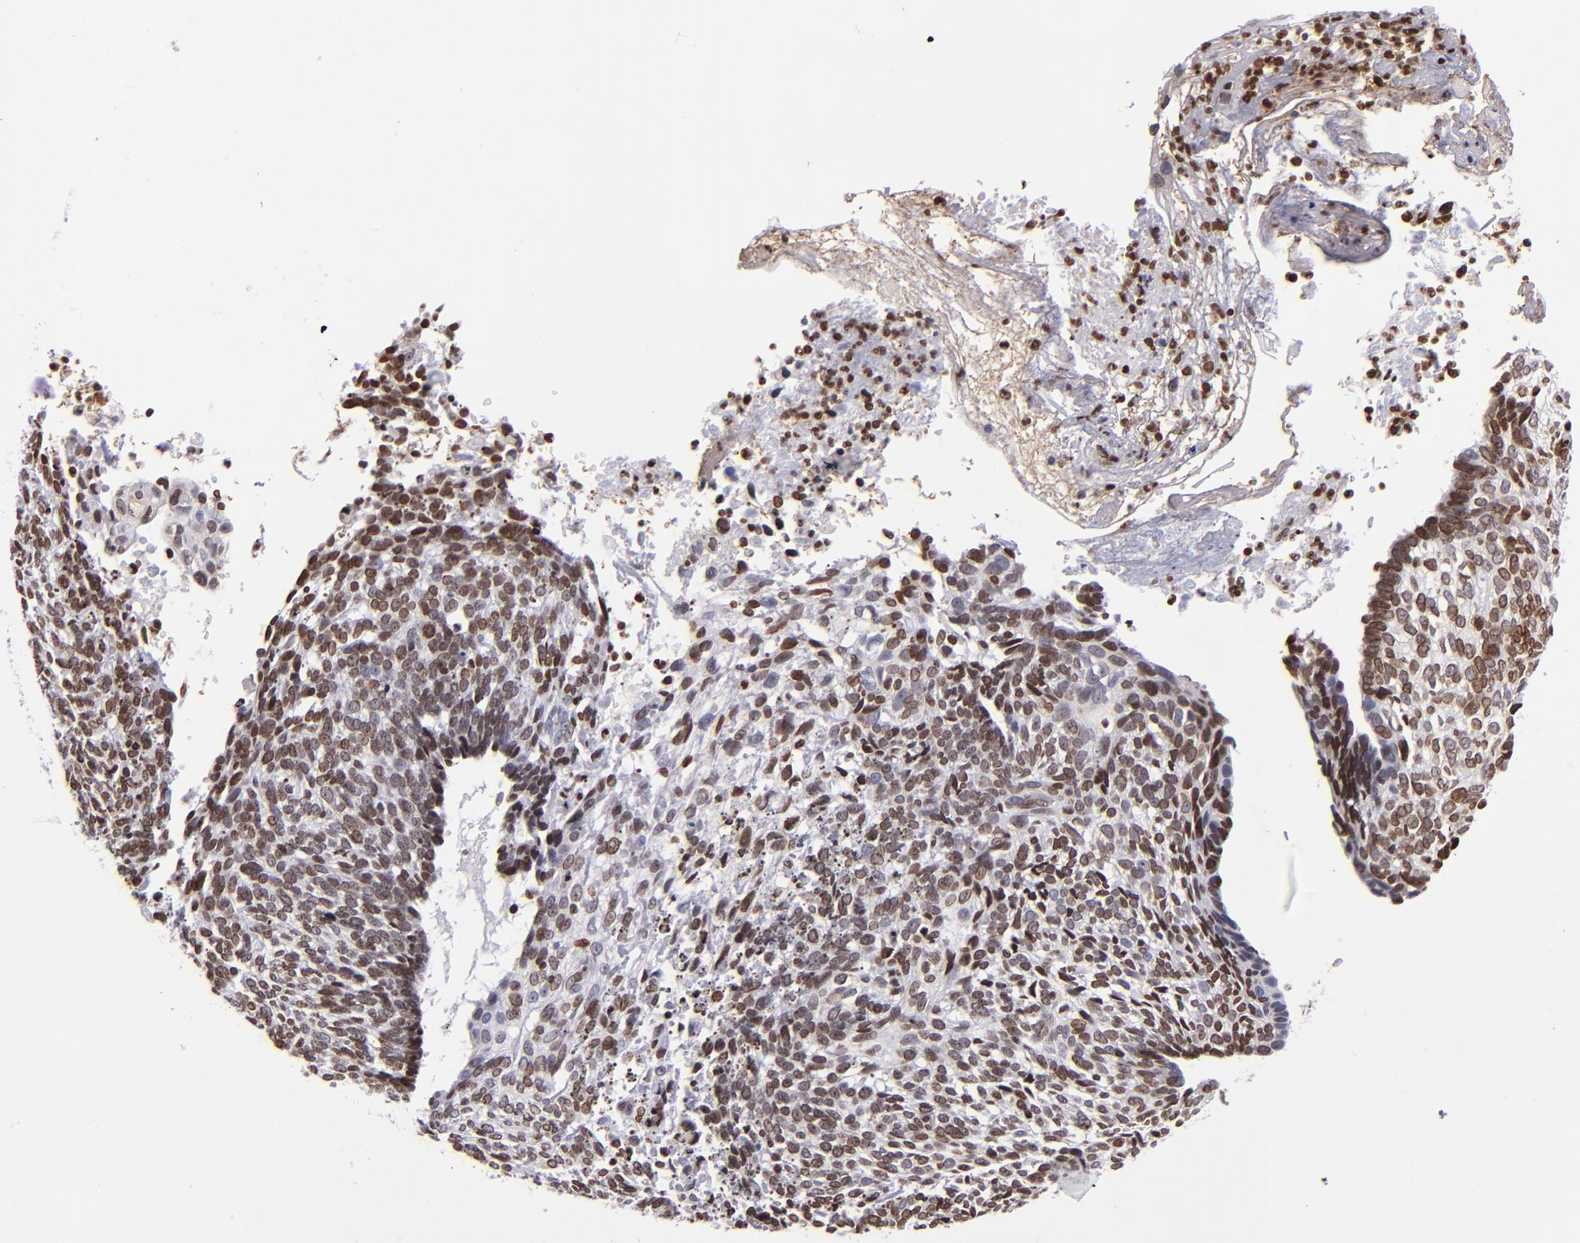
{"staining": {"intensity": "moderate", "quantity": ">75%", "location": "nuclear"}, "tissue": "skin cancer", "cell_type": "Tumor cells", "image_type": "cancer", "snomed": [{"axis": "morphology", "description": "Basal cell carcinoma"}, {"axis": "topography", "description": "Skin"}], "caption": "Moderate nuclear positivity for a protein is identified in approximately >75% of tumor cells of basal cell carcinoma (skin) using IHC.", "gene": "CDKL5", "patient": {"sex": "male", "age": 72}}